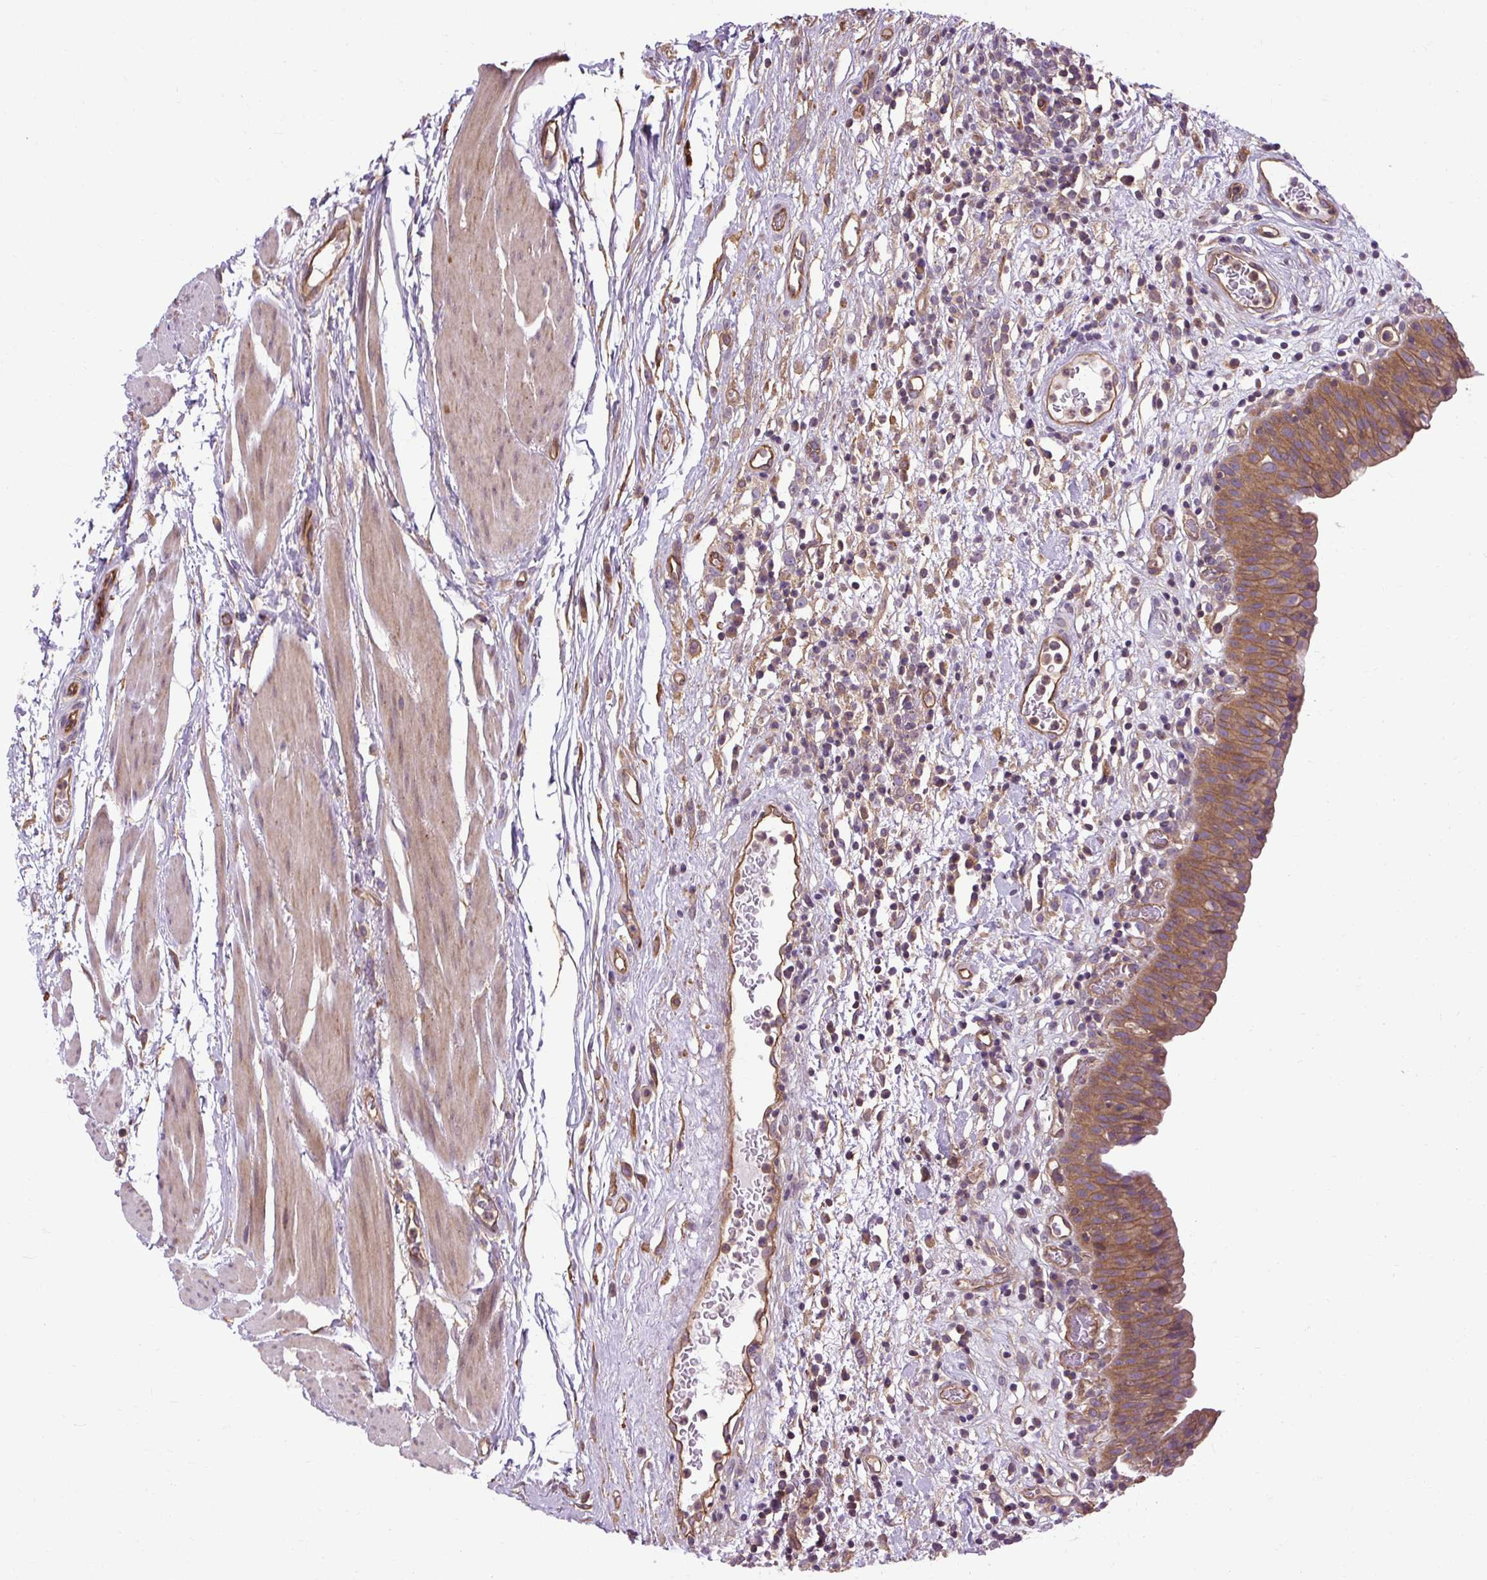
{"staining": {"intensity": "moderate", "quantity": ">75%", "location": "cytoplasmic/membranous"}, "tissue": "urinary bladder", "cell_type": "Urothelial cells", "image_type": "normal", "snomed": [{"axis": "morphology", "description": "Normal tissue, NOS"}, {"axis": "morphology", "description": "Inflammation, NOS"}, {"axis": "topography", "description": "Urinary bladder"}], "caption": "Benign urinary bladder displays moderate cytoplasmic/membranous expression in about >75% of urothelial cells, visualized by immunohistochemistry.", "gene": "CCDC93", "patient": {"sex": "male", "age": 57}}